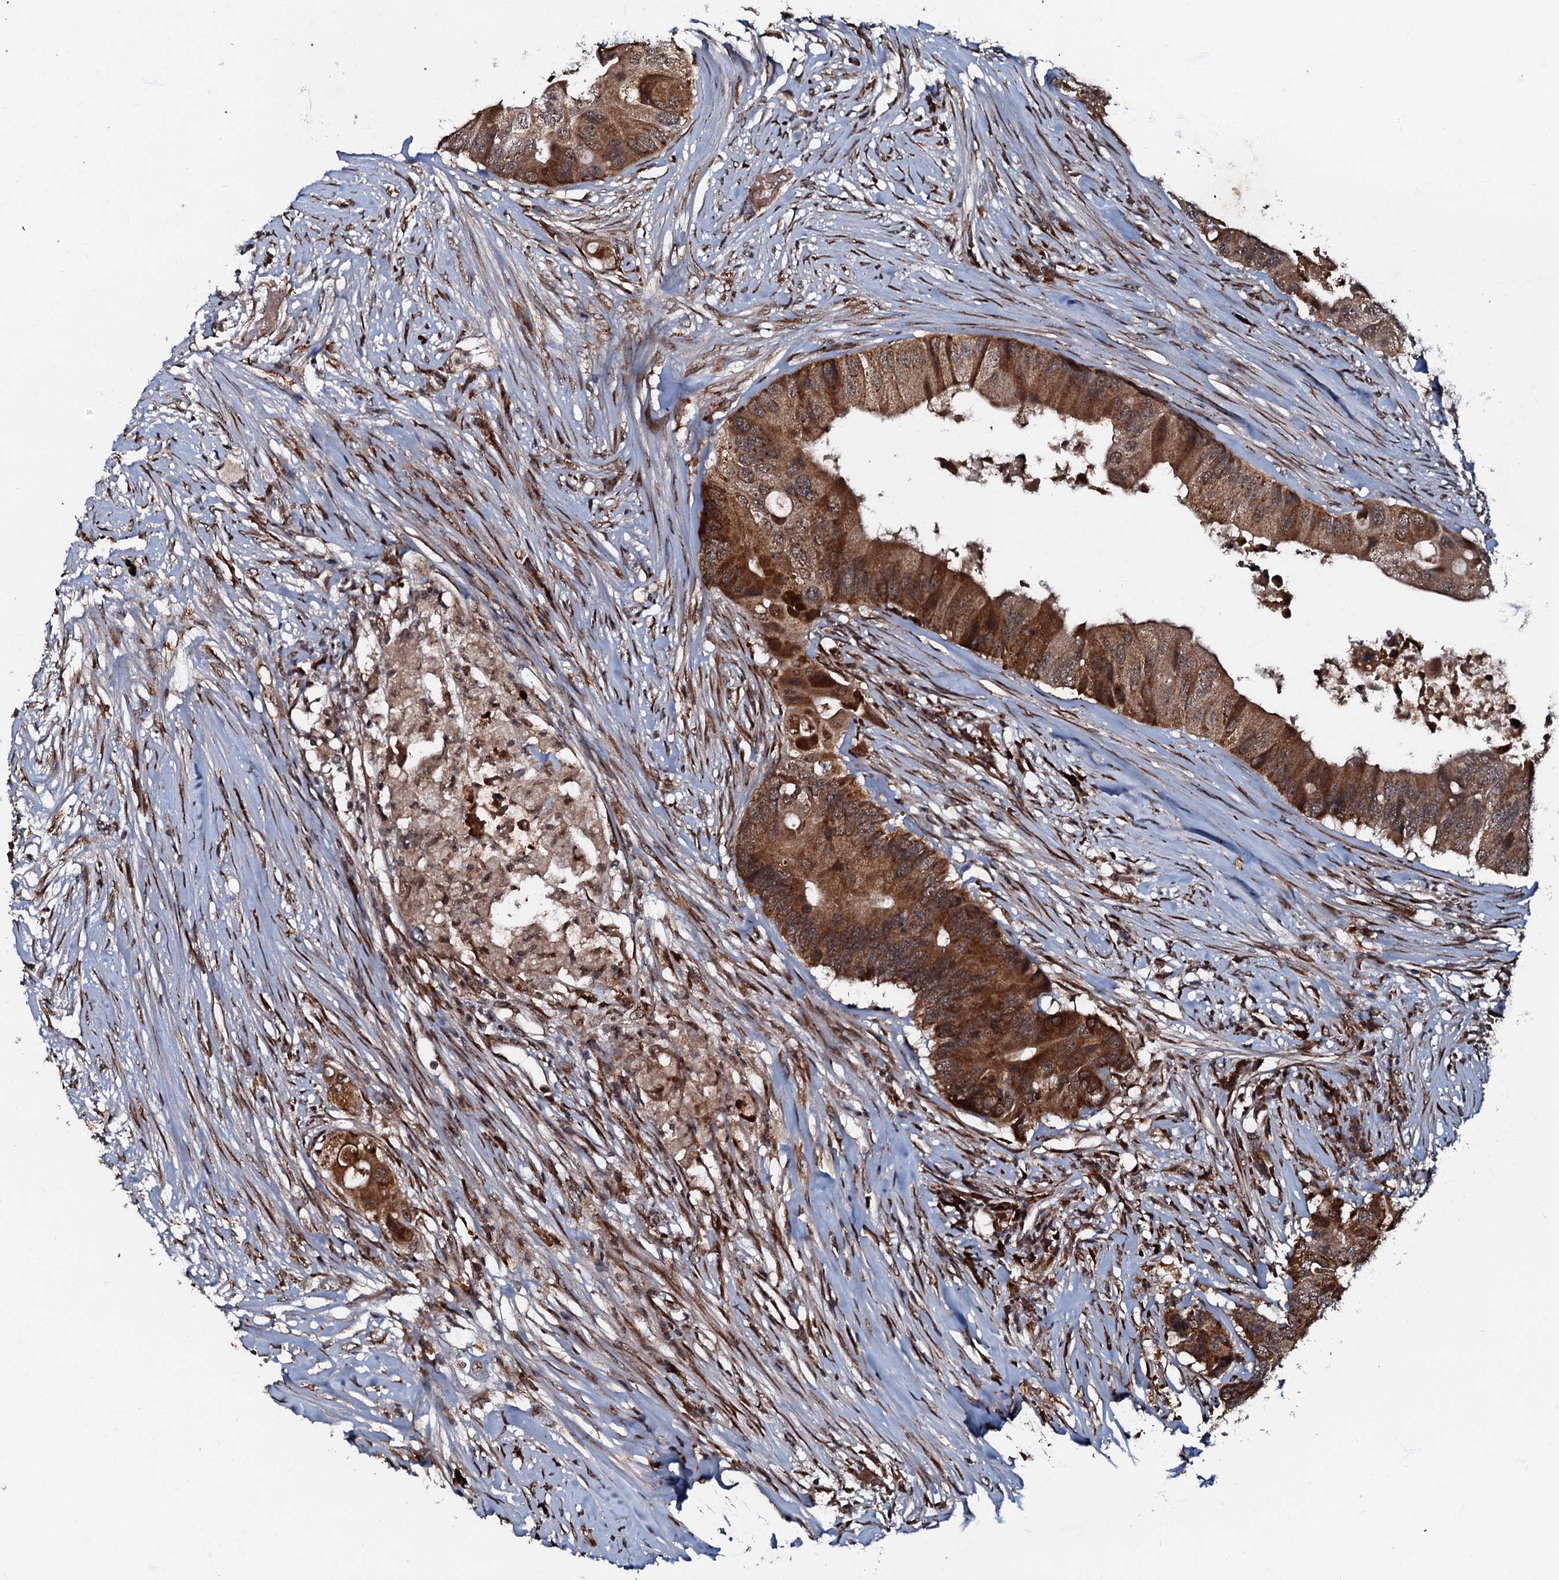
{"staining": {"intensity": "strong", "quantity": ">75%", "location": "cytoplasmic/membranous"}, "tissue": "colorectal cancer", "cell_type": "Tumor cells", "image_type": "cancer", "snomed": [{"axis": "morphology", "description": "Adenocarcinoma, NOS"}, {"axis": "topography", "description": "Colon"}], "caption": "High-power microscopy captured an IHC micrograph of colorectal adenocarcinoma, revealing strong cytoplasmic/membranous positivity in about >75% of tumor cells. Nuclei are stained in blue.", "gene": "C18orf32", "patient": {"sex": "male", "age": 71}}